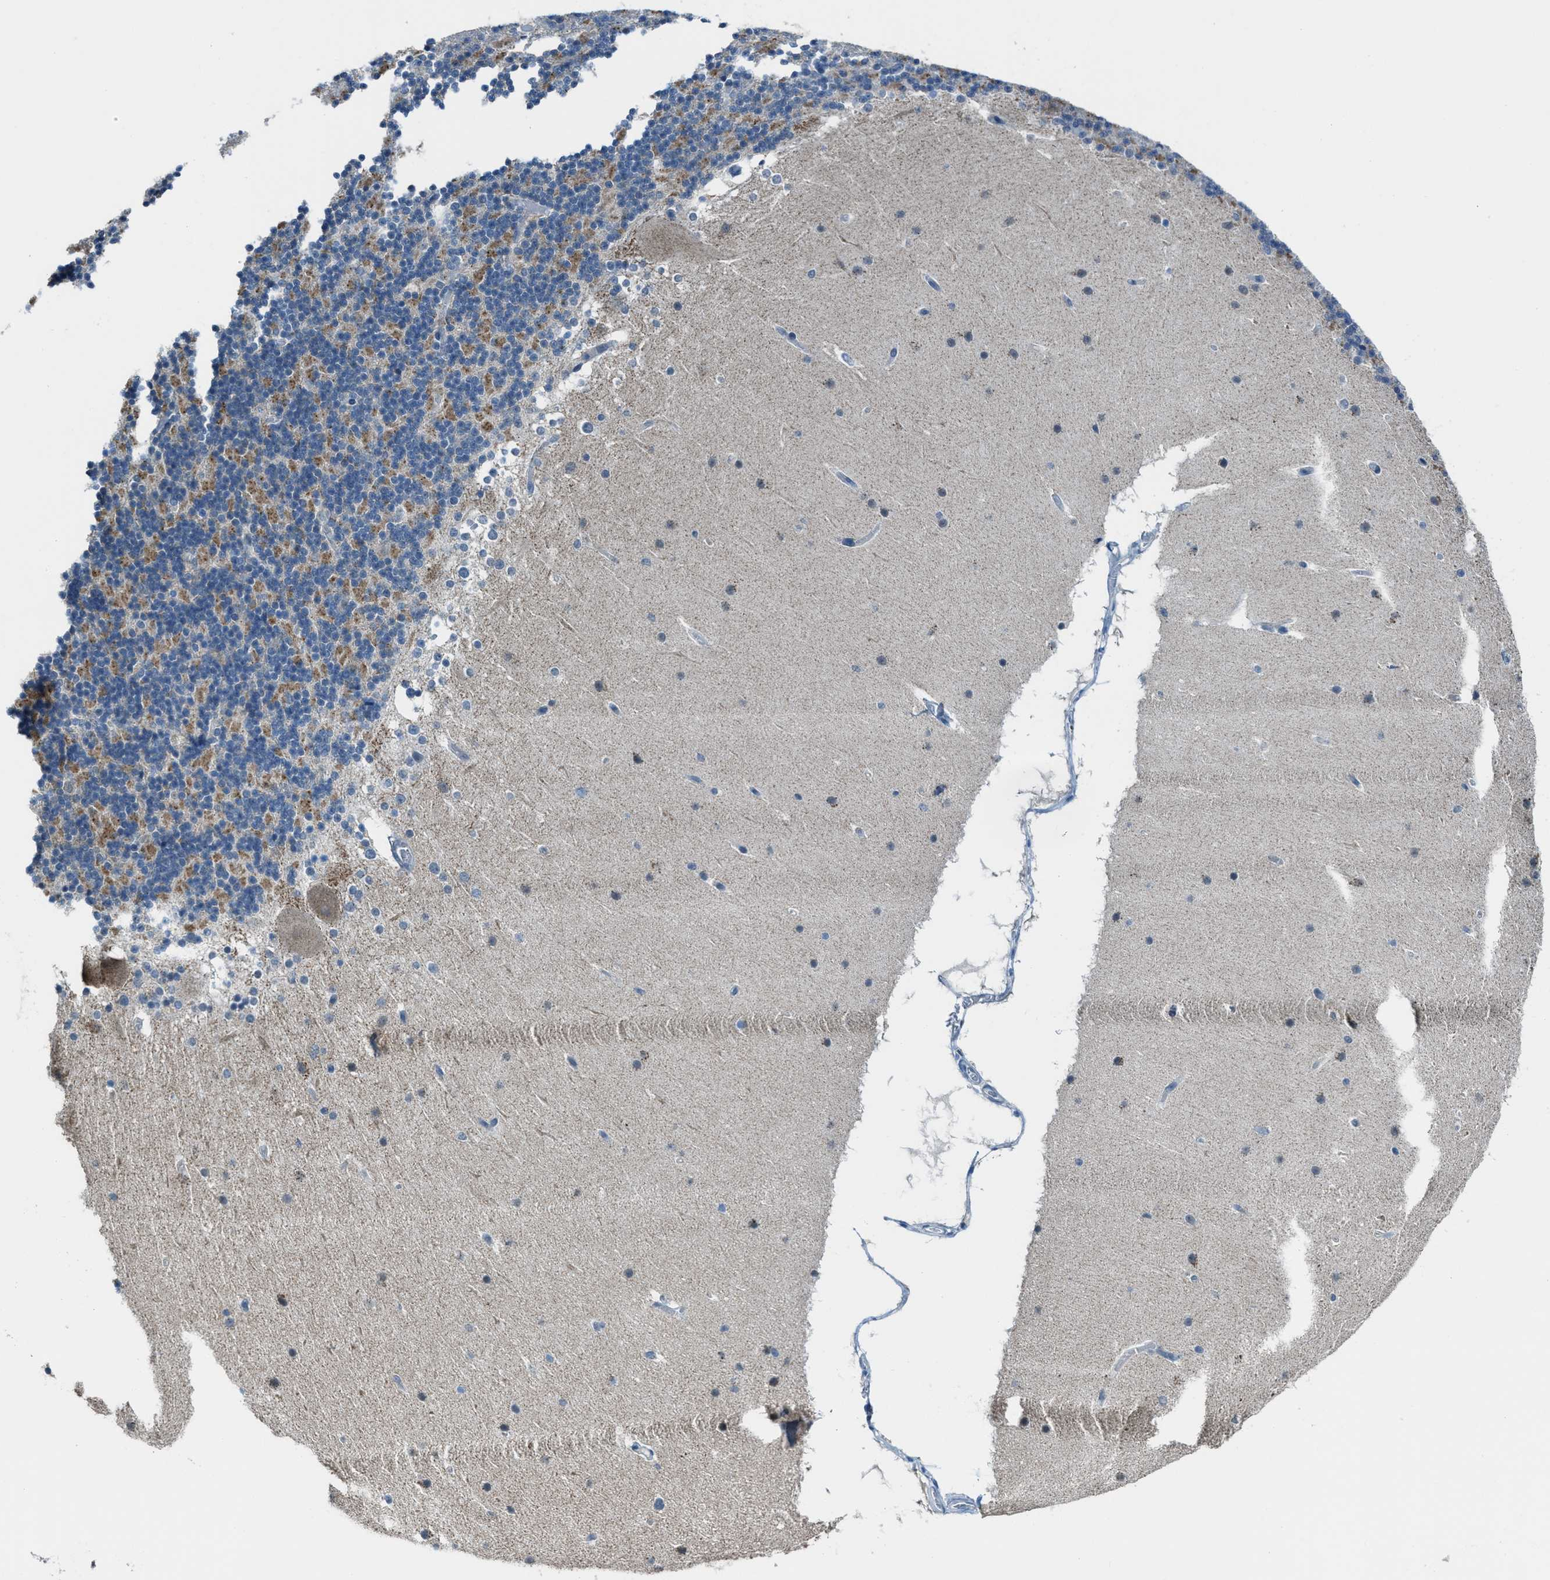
{"staining": {"intensity": "moderate", "quantity": "<25%", "location": "cytoplasmic/membranous"}, "tissue": "cerebellum", "cell_type": "Cells in granular layer", "image_type": "normal", "snomed": [{"axis": "morphology", "description": "Normal tissue, NOS"}, {"axis": "topography", "description": "Cerebellum"}], "caption": "This photomicrograph demonstrates IHC staining of unremarkable human cerebellum, with low moderate cytoplasmic/membranous expression in about <25% of cells in granular layer.", "gene": "CDON", "patient": {"sex": "female", "age": 19}}